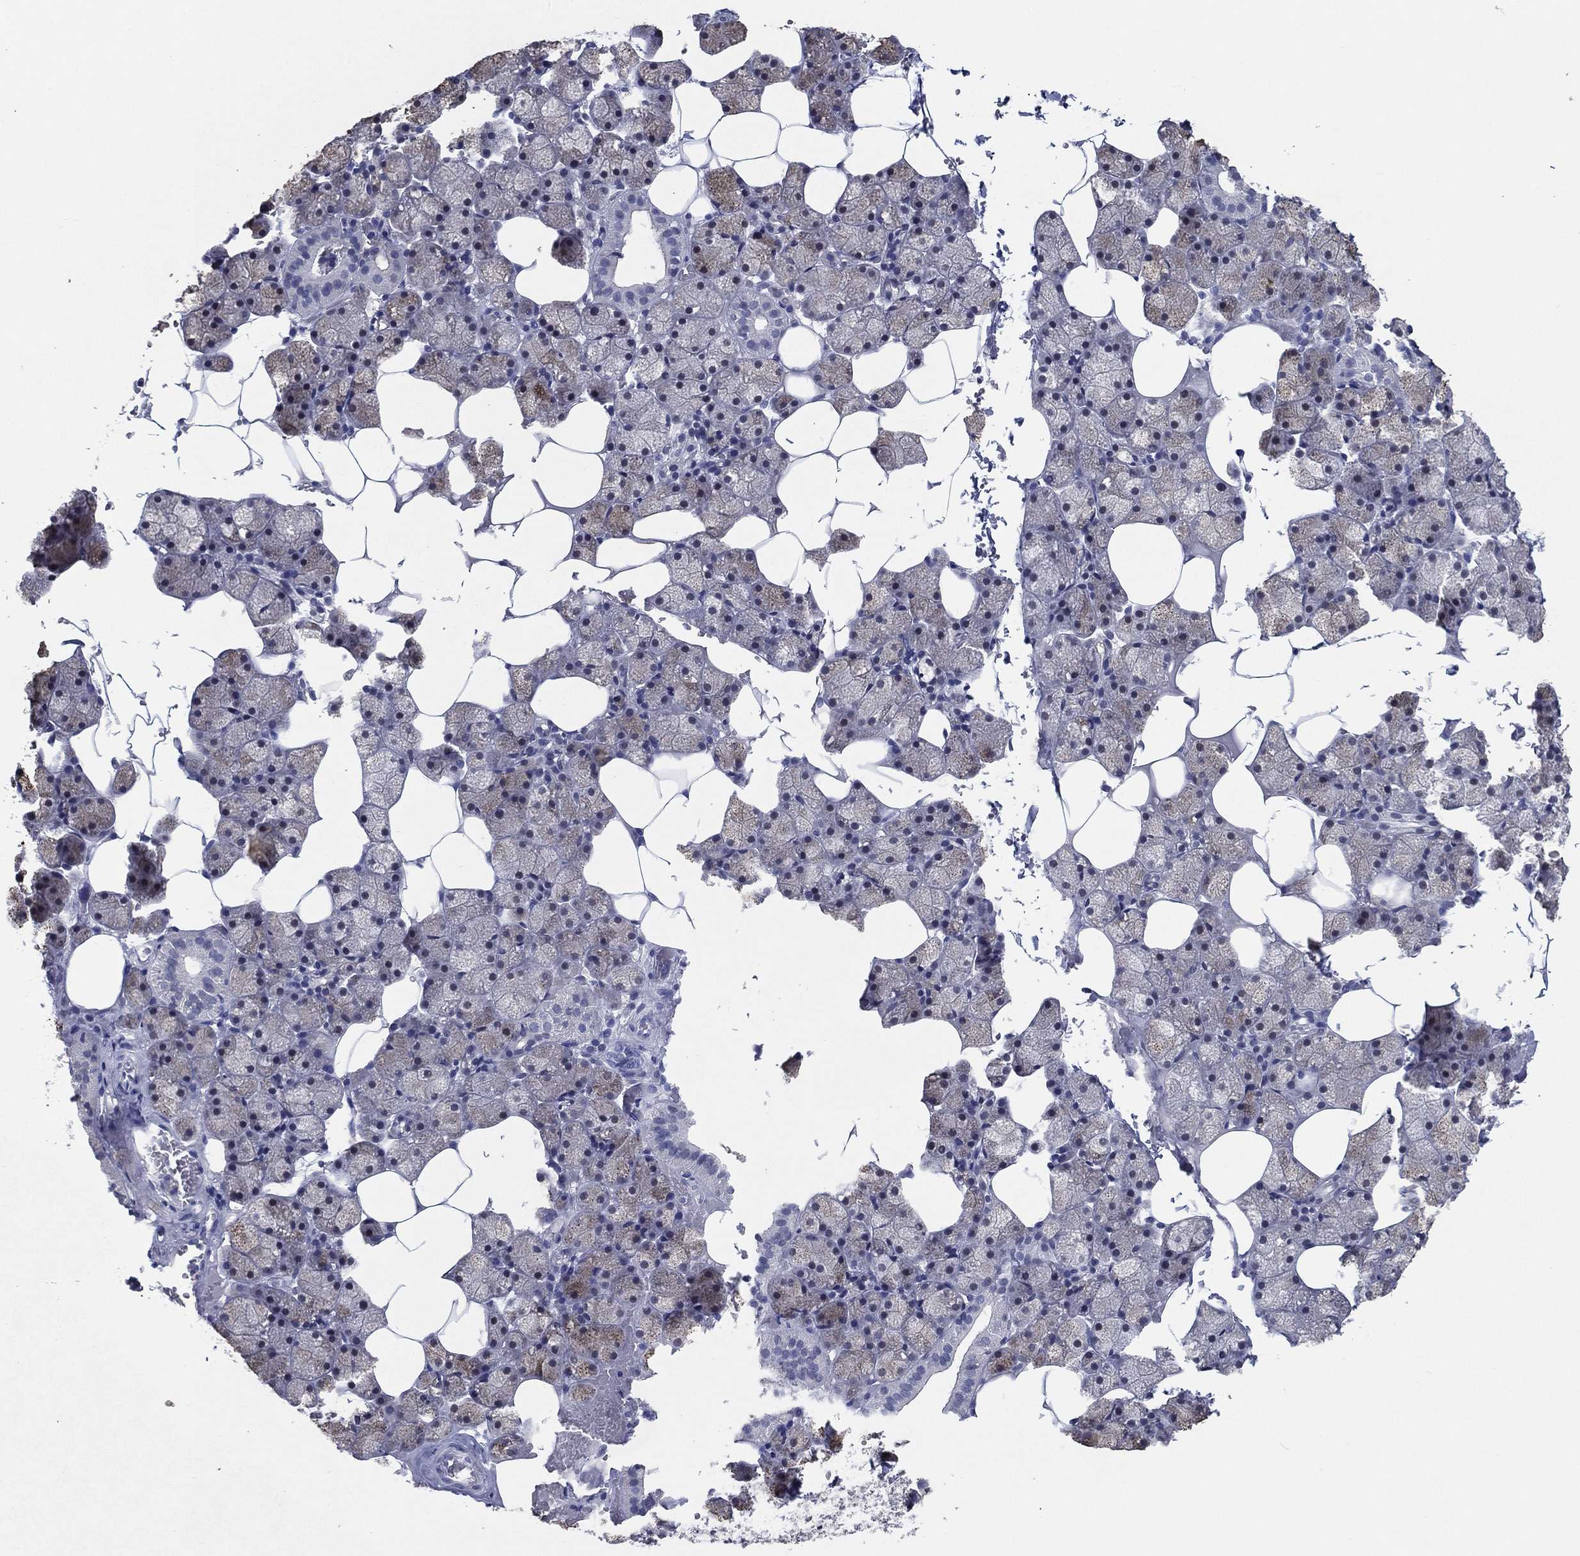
{"staining": {"intensity": "weak", "quantity": "<25%", "location": "cytoplasmic/membranous"}, "tissue": "salivary gland", "cell_type": "Glandular cells", "image_type": "normal", "snomed": [{"axis": "morphology", "description": "Normal tissue, NOS"}, {"axis": "topography", "description": "Salivary gland"}], "caption": "Protein analysis of benign salivary gland displays no significant positivity in glandular cells.", "gene": "TFAP2A", "patient": {"sex": "male", "age": 38}}